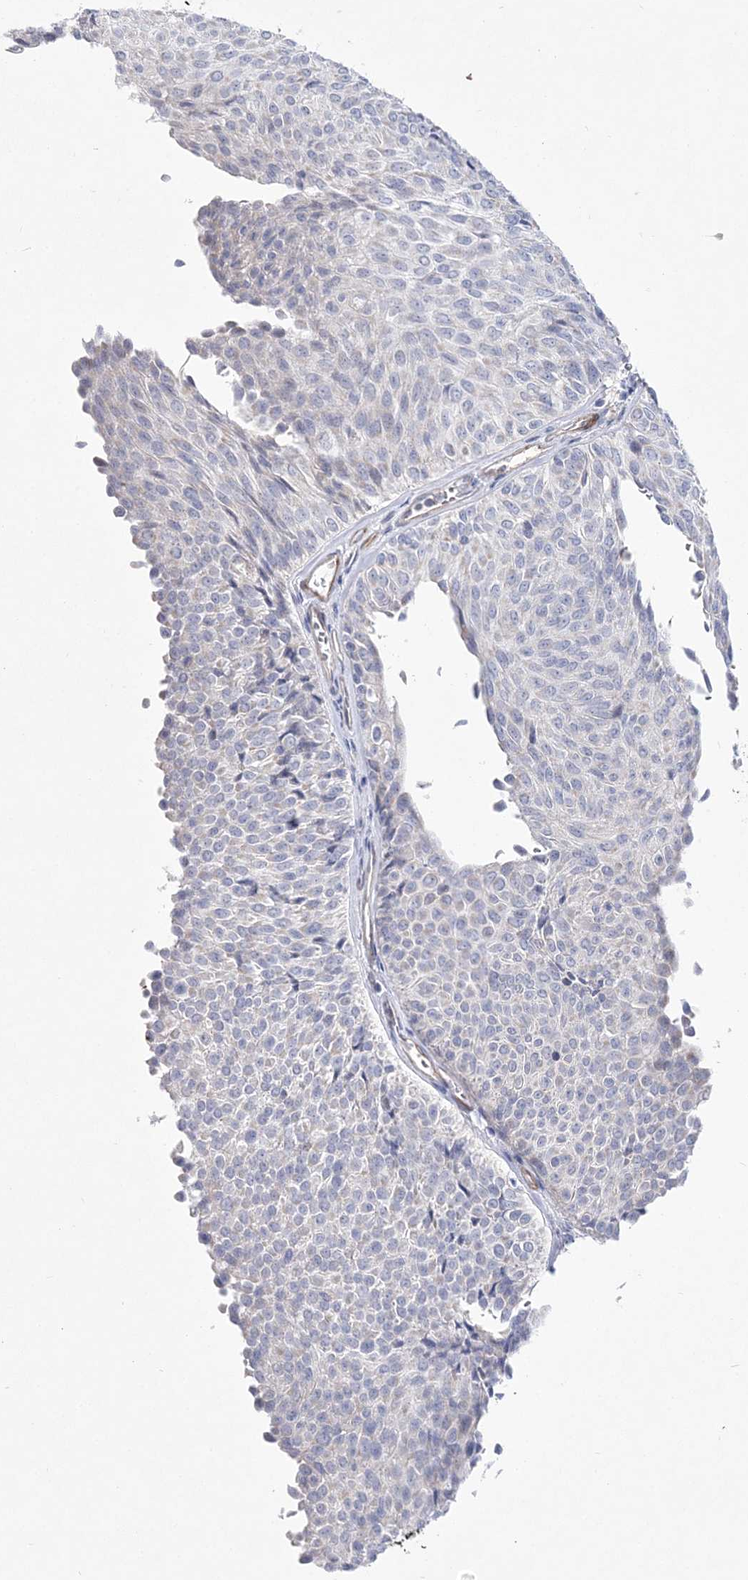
{"staining": {"intensity": "negative", "quantity": "none", "location": "none"}, "tissue": "urothelial cancer", "cell_type": "Tumor cells", "image_type": "cancer", "snomed": [{"axis": "morphology", "description": "Urothelial carcinoma, Low grade"}, {"axis": "topography", "description": "Urinary bladder"}], "caption": "There is no significant positivity in tumor cells of urothelial cancer.", "gene": "ANO1", "patient": {"sex": "male", "age": 78}}